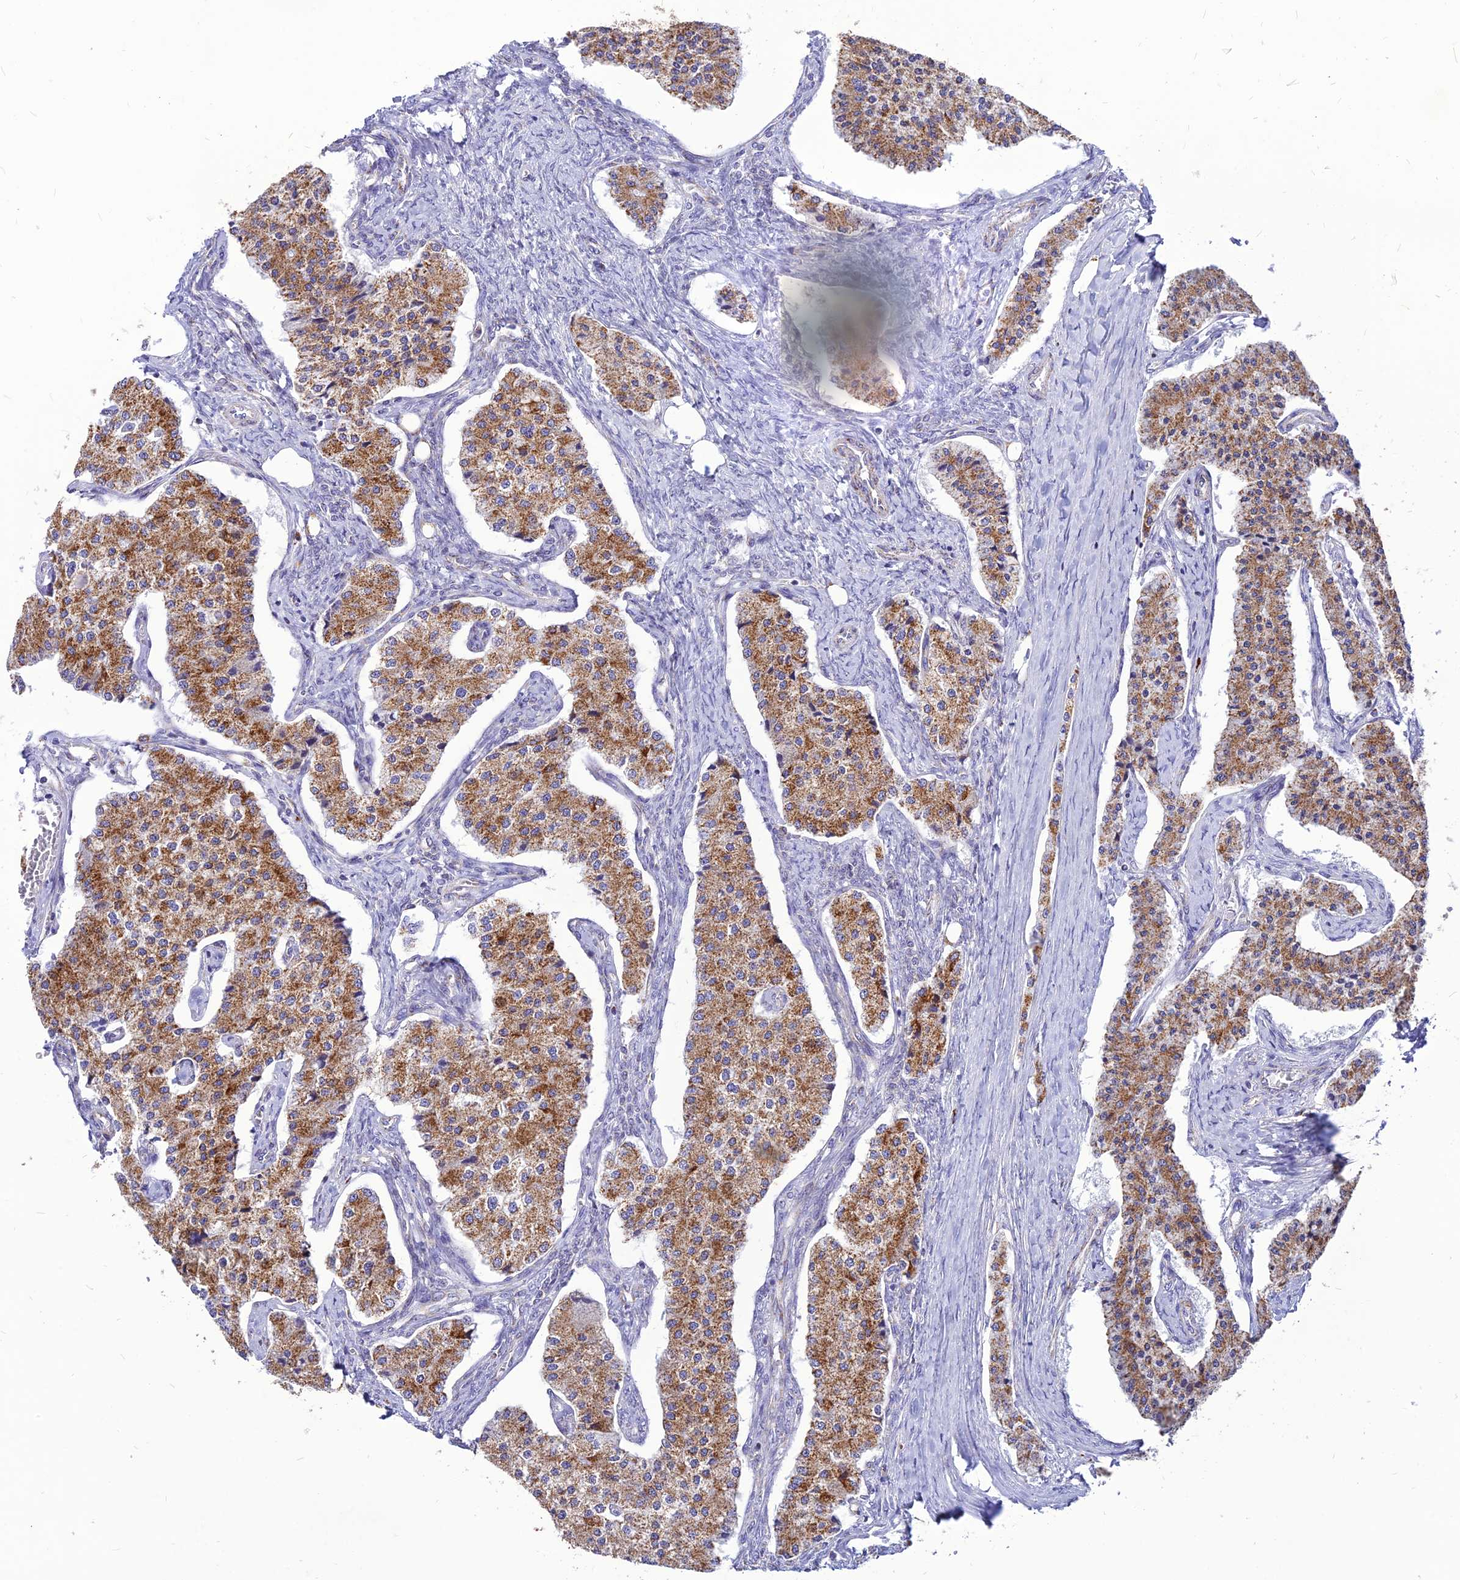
{"staining": {"intensity": "moderate", "quantity": ">75%", "location": "cytoplasmic/membranous"}, "tissue": "carcinoid", "cell_type": "Tumor cells", "image_type": "cancer", "snomed": [{"axis": "morphology", "description": "Carcinoid, malignant, NOS"}, {"axis": "topography", "description": "Colon"}], "caption": "Immunohistochemistry (IHC) staining of carcinoid (malignant), which exhibits medium levels of moderate cytoplasmic/membranous staining in approximately >75% of tumor cells indicating moderate cytoplasmic/membranous protein expression. The staining was performed using DAB (3,3'-diaminobenzidine) (brown) for protein detection and nuclei were counterstained in hematoxylin (blue).", "gene": "ECI1", "patient": {"sex": "female", "age": 52}}